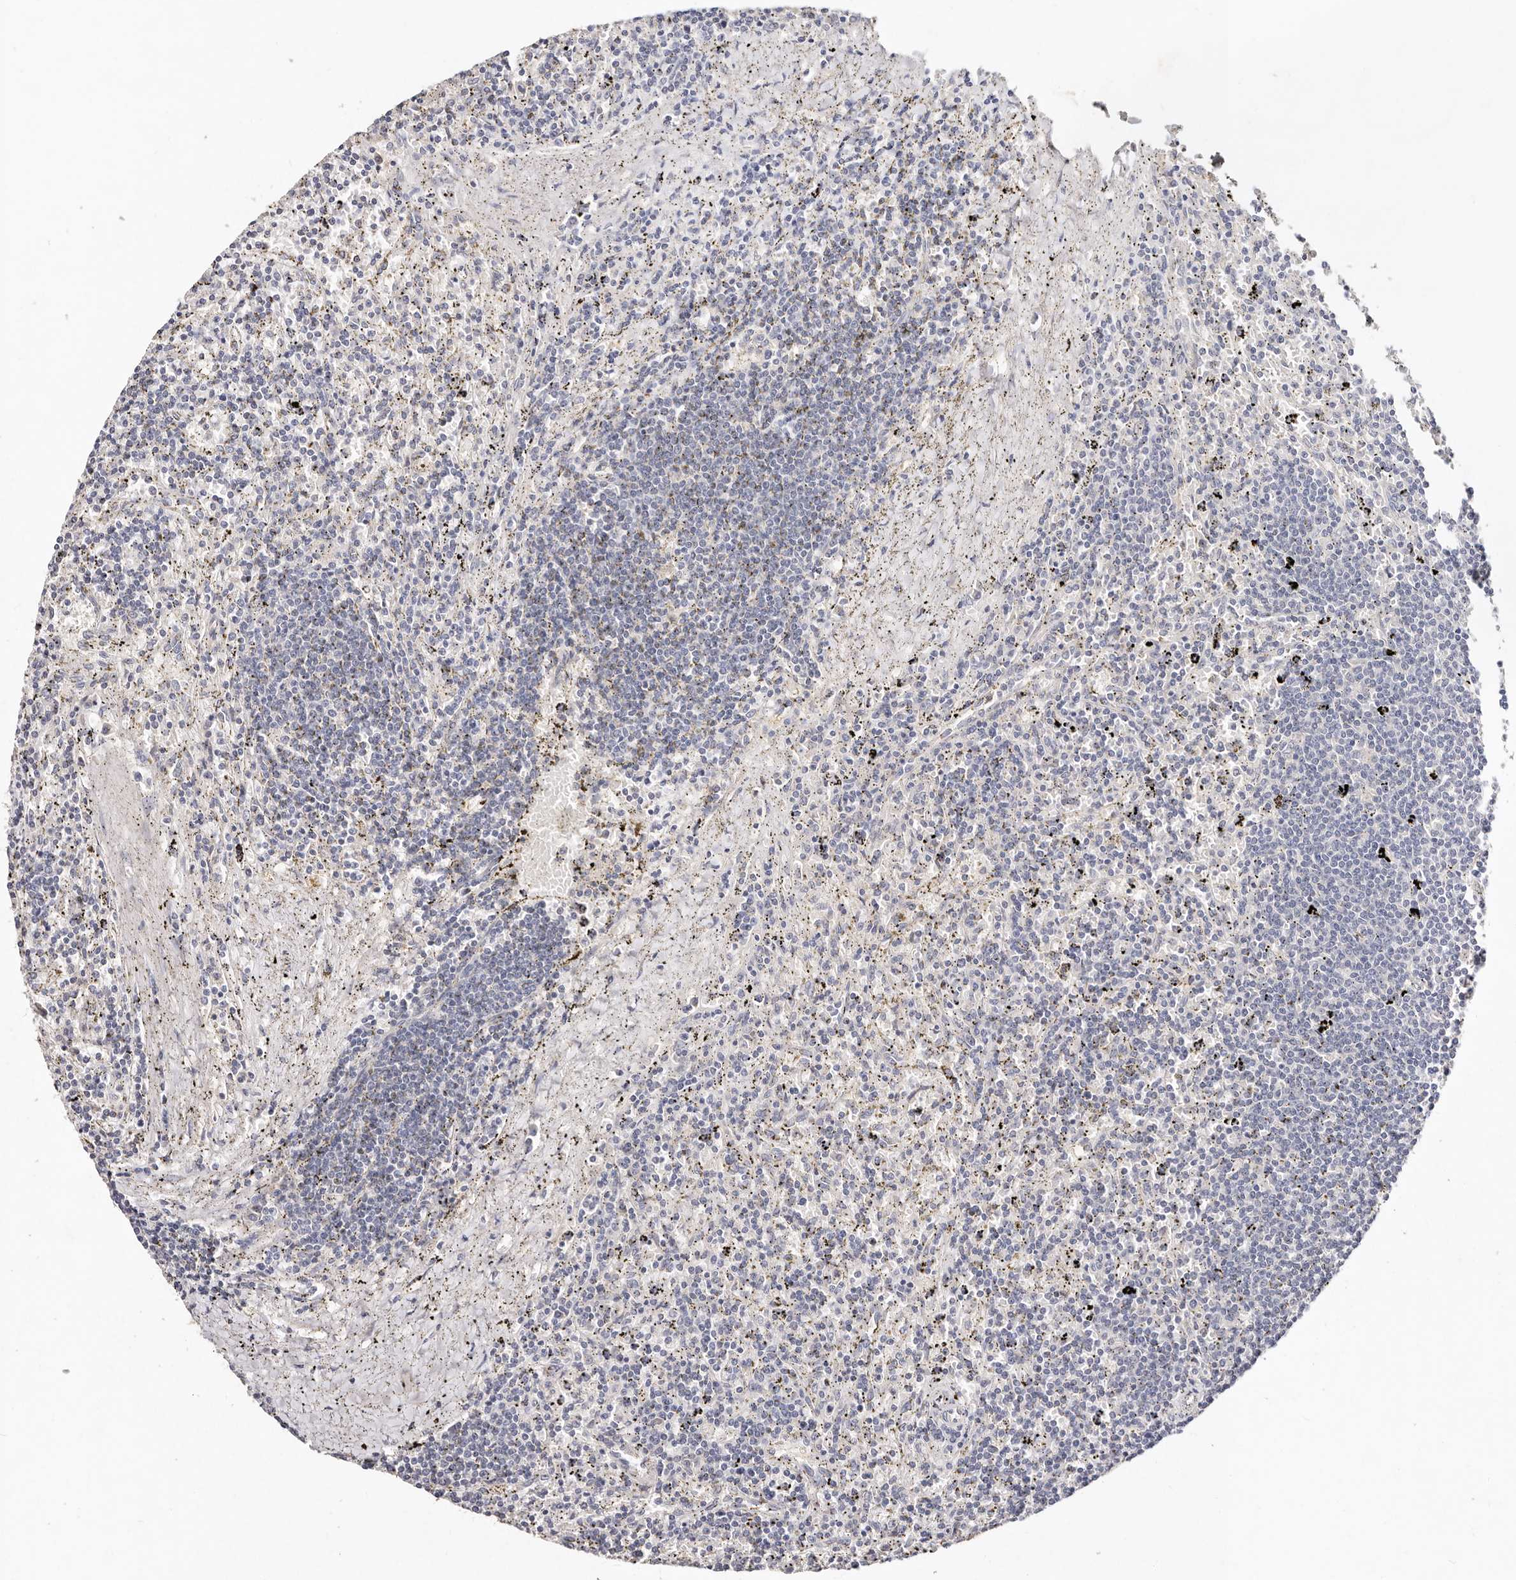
{"staining": {"intensity": "negative", "quantity": "none", "location": "none"}, "tissue": "lymphoma", "cell_type": "Tumor cells", "image_type": "cancer", "snomed": [{"axis": "morphology", "description": "Malignant lymphoma, non-Hodgkin's type, Low grade"}, {"axis": "topography", "description": "Spleen"}], "caption": "Histopathology image shows no significant protein expression in tumor cells of lymphoma.", "gene": "VIPAS39", "patient": {"sex": "male", "age": 76}}